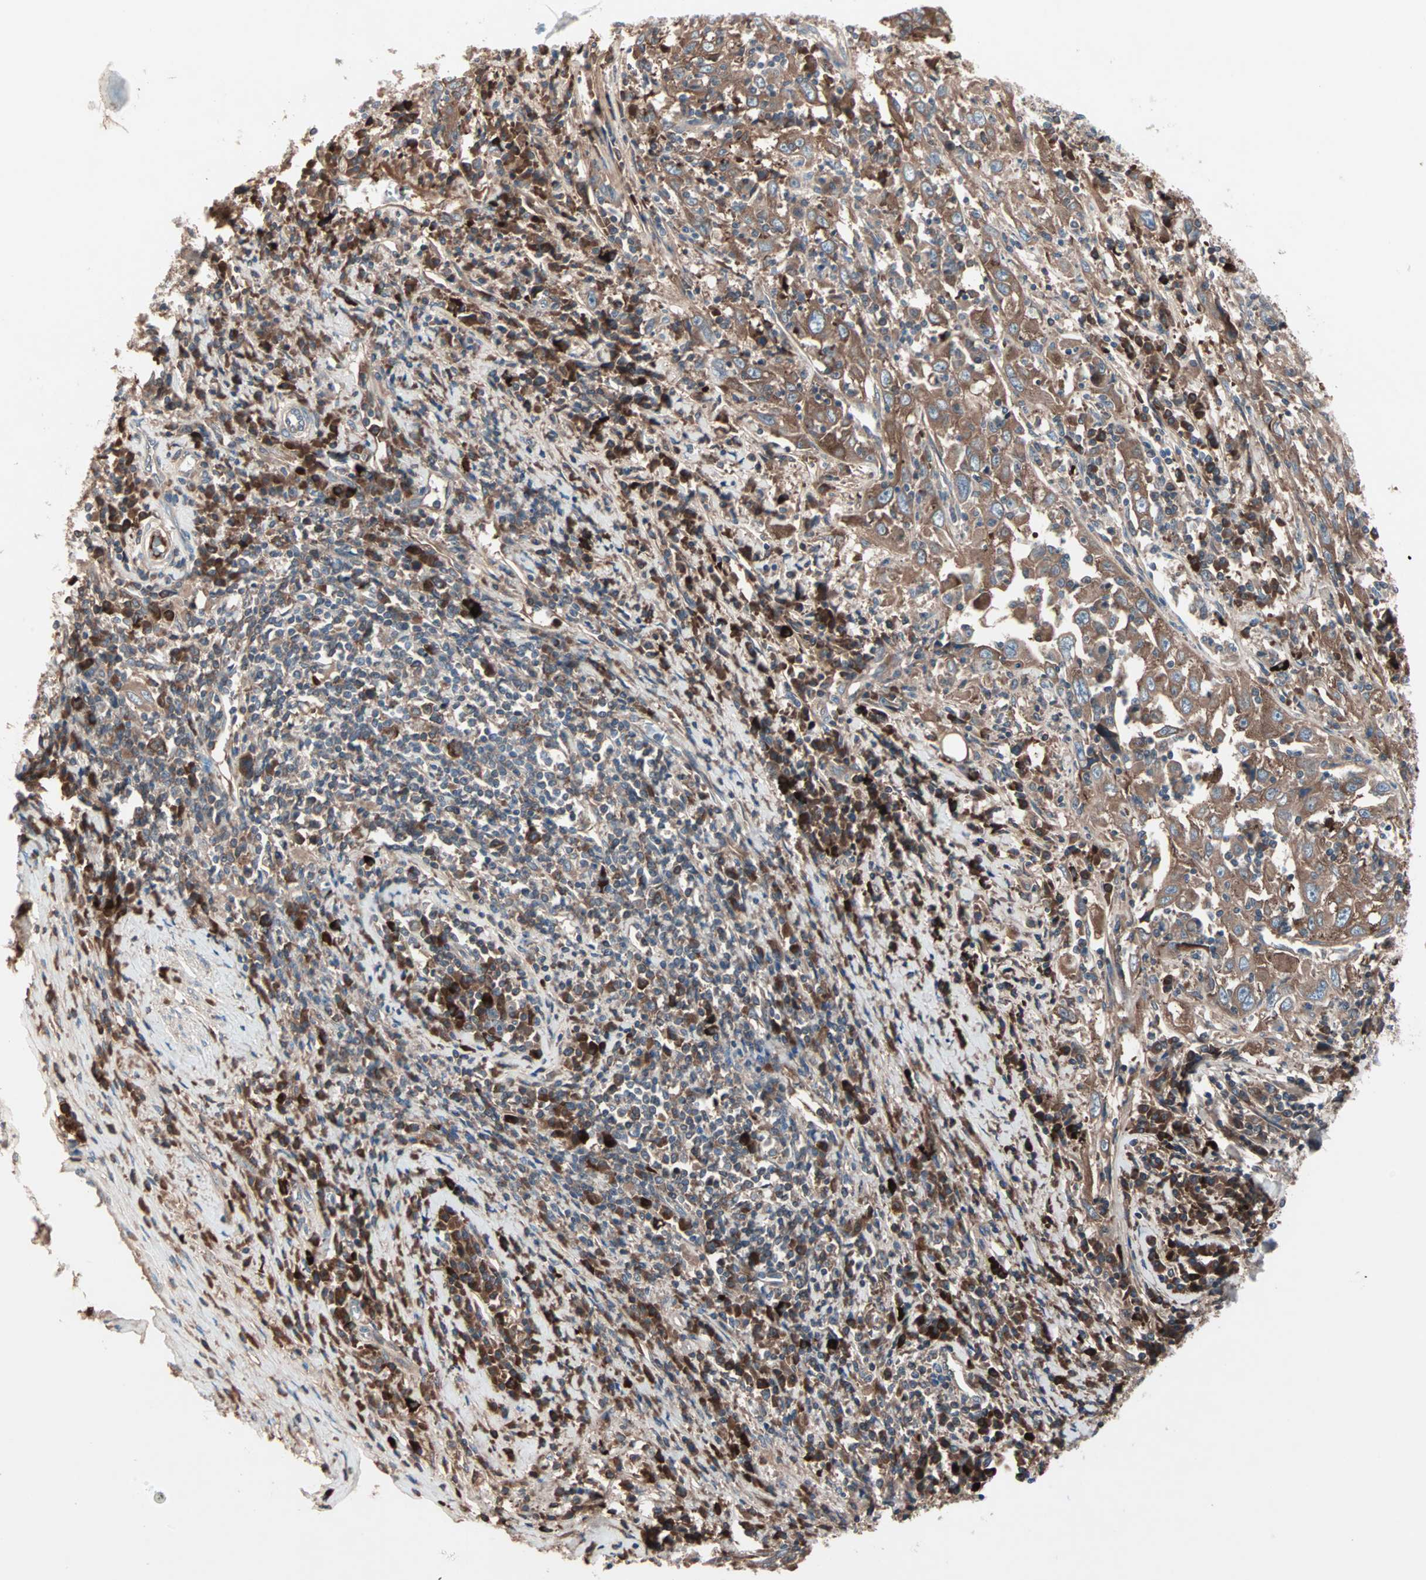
{"staining": {"intensity": "moderate", "quantity": ">75%", "location": "cytoplasmic/membranous"}, "tissue": "cervical cancer", "cell_type": "Tumor cells", "image_type": "cancer", "snomed": [{"axis": "morphology", "description": "Squamous cell carcinoma, NOS"}, {"axis": "topography", "description": "Cervix"}], "caption": "This image demonstrates immunohistochemistry staining of cervical squamous cell carcinoma, with medium moderate cytoplasmic/membranous expression in approximately >75% of tumor cells.", "gene": "CAD", "patient": {"sex": "female", "age": 46}}